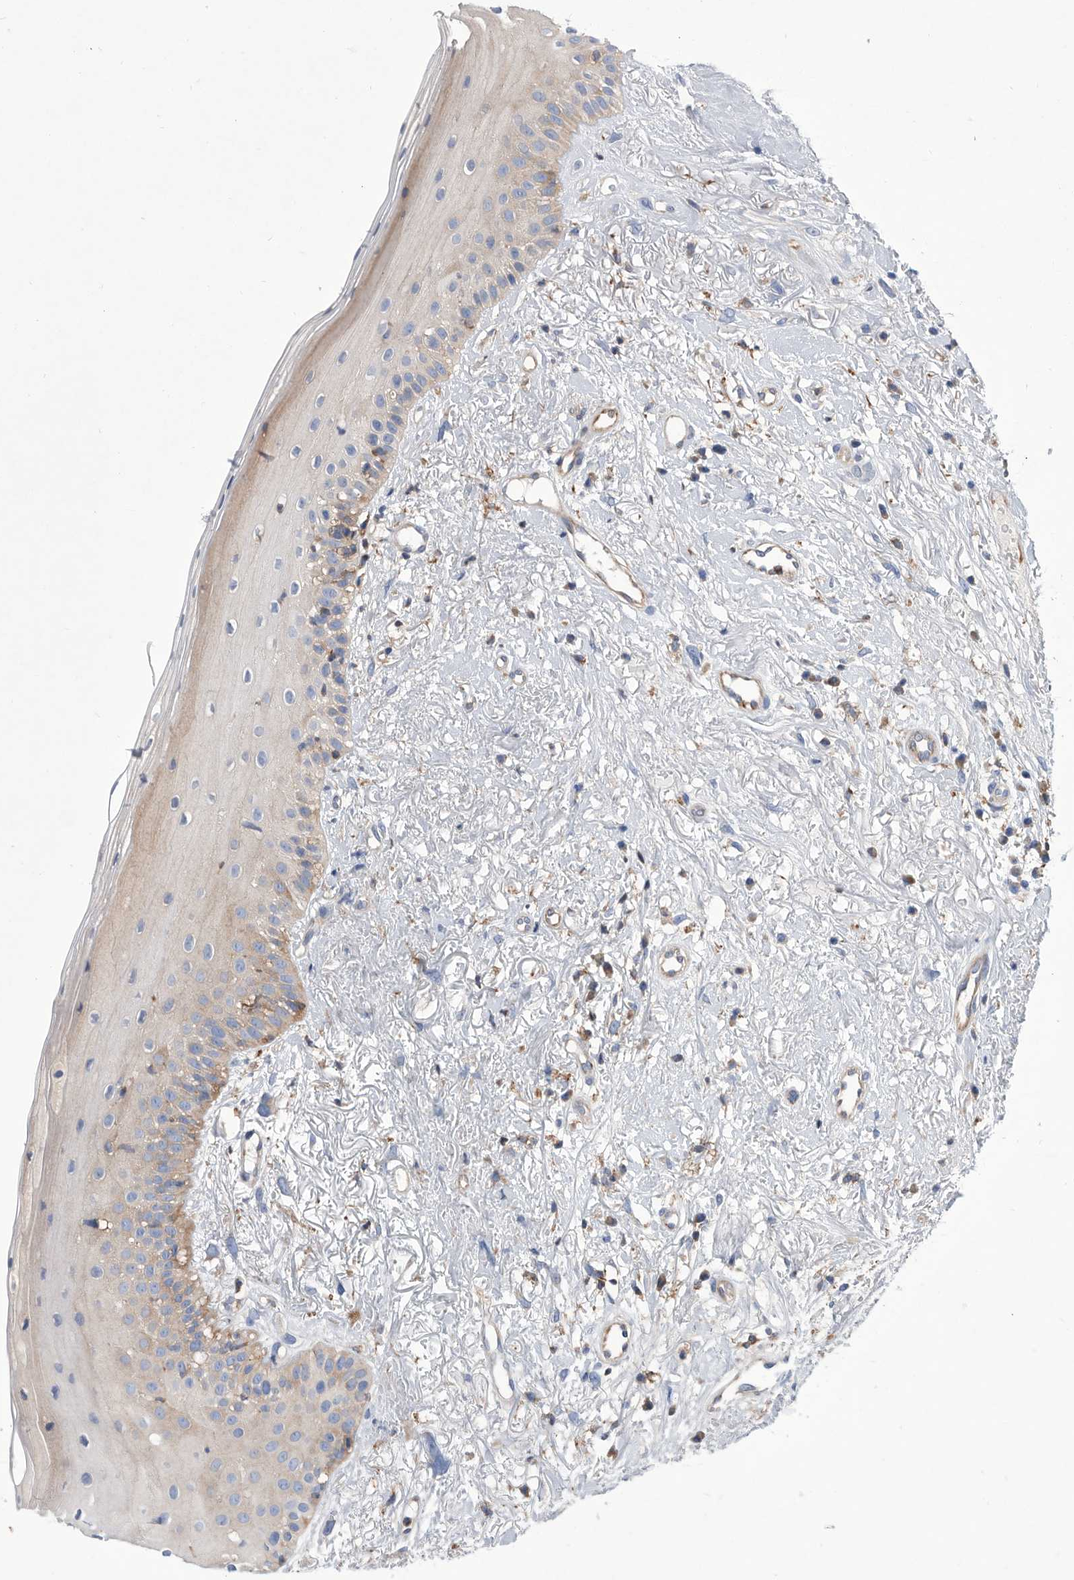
{"staining": {"intensity": "moderate", "quantity": "25%-75%", "location": "cytoplasmic/membranous"}, "tissue": "oral mucosa", "cell_type": "Squamous epithelial cells", "image_type": "normal", "snomed": [{"axis": "morphology", "description": "Normal tissue, NOS"}, {"axis": "topography", "description": "Oral tissue"}], "caption": "Oral mucosa stained for a protein (brown) exhibits moderate cytoplasmic/membranous positive positivity in about 25%-75% of squamous epithelial cells.", "gene": "SMG7", "patient": {"sex": "female", "age": 63}}